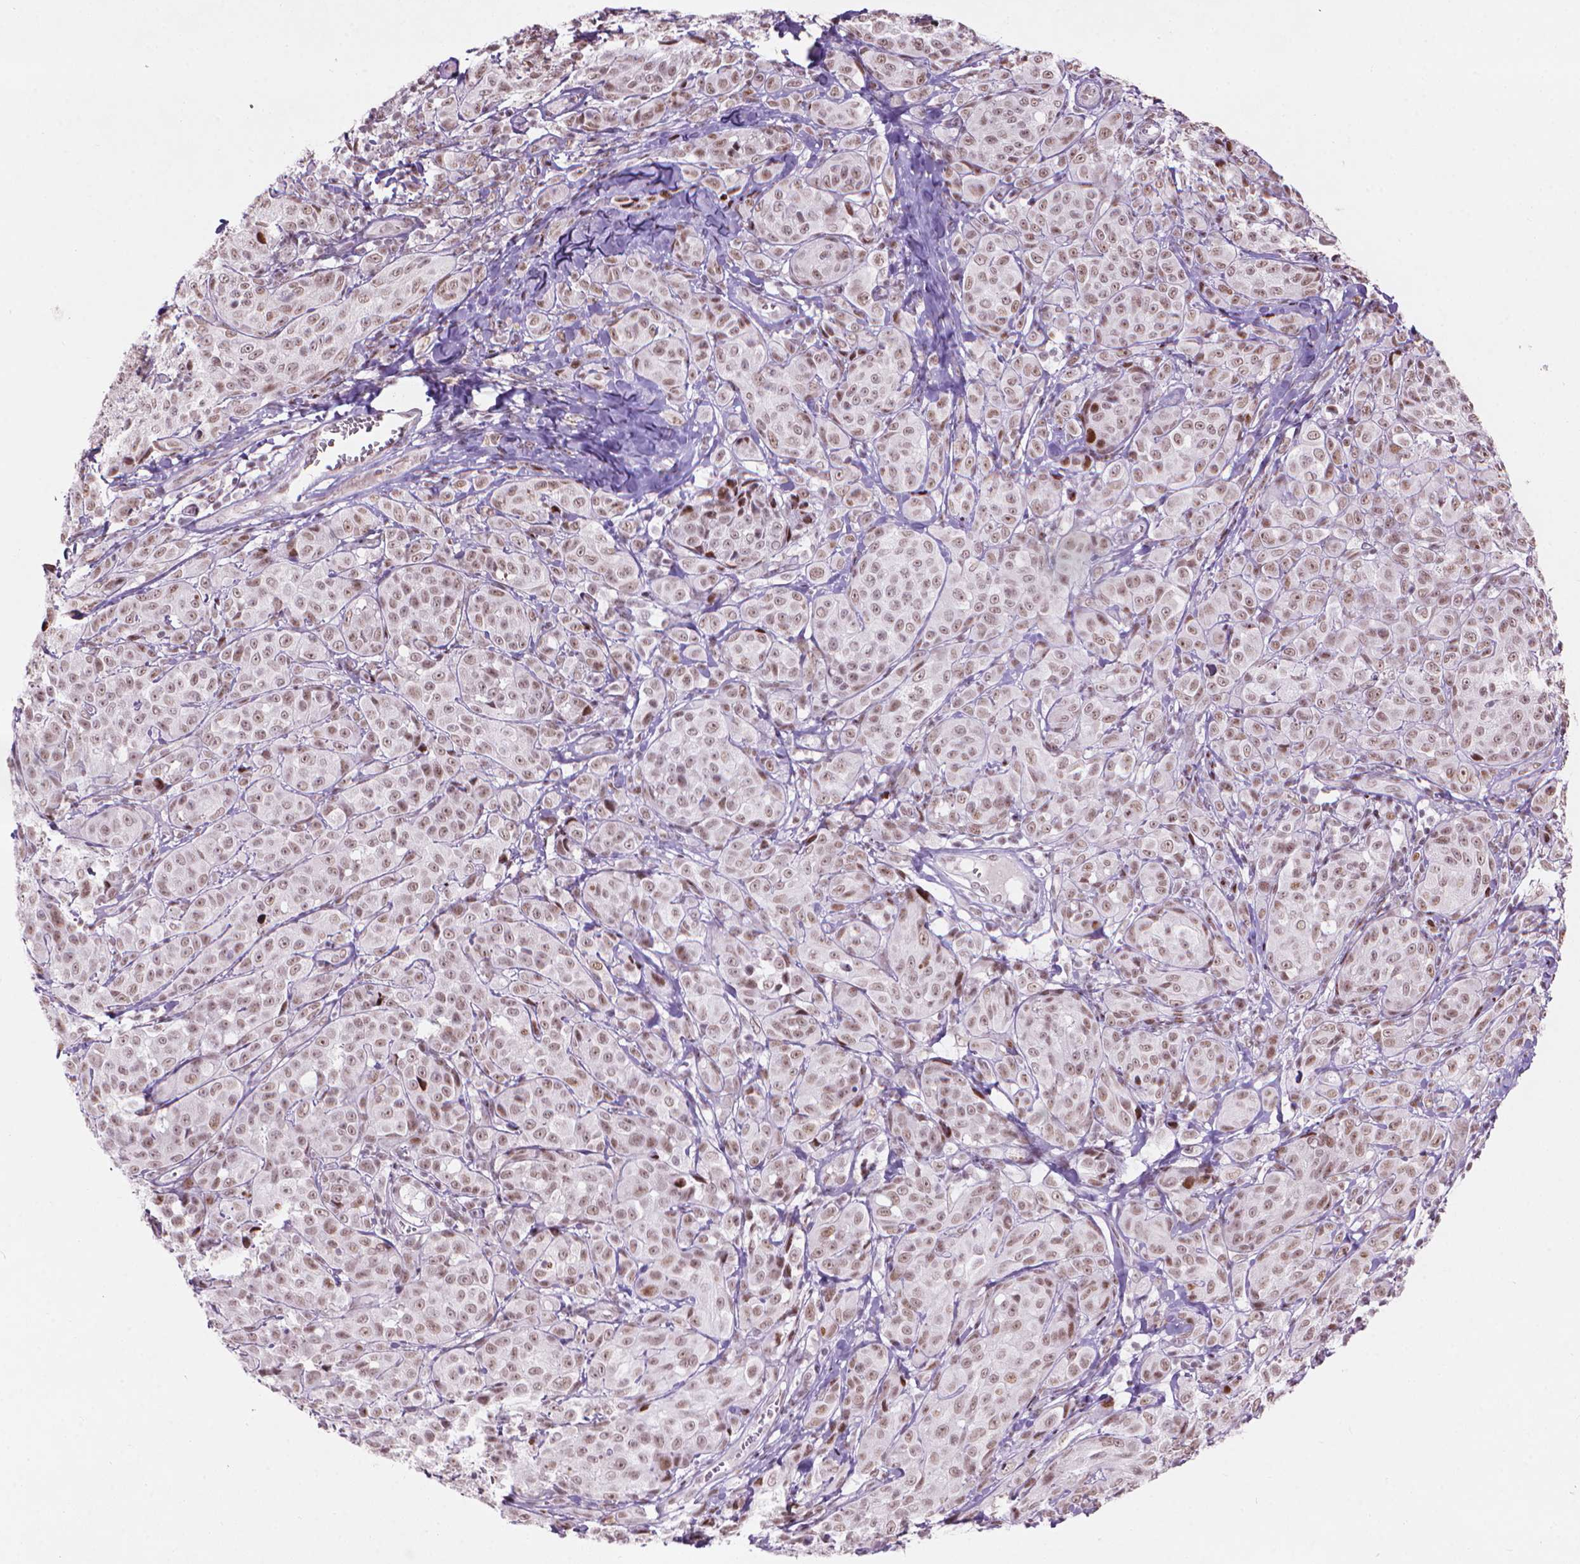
{"staining": {"intensity": "moderate", "quantity": ">75%", "location": "nuclear"}, "tissue": "melanoma", "cell_type": "Tumor cells", "image_type": "cancer", "snomed": [{"axis": "morphology", "description": "Malignant melanoma, NOS"}, {"axis": "topography", "description": "Skin"}], "caption": "IHC (DAB (3,3'-diaminobenzidine)) staining of human melanoma demonstrates moderate nuclear protein staining in approximately >75% of tumor cells.", "gene": "HES7", "patient": {"sex": "male", "age": 89}}